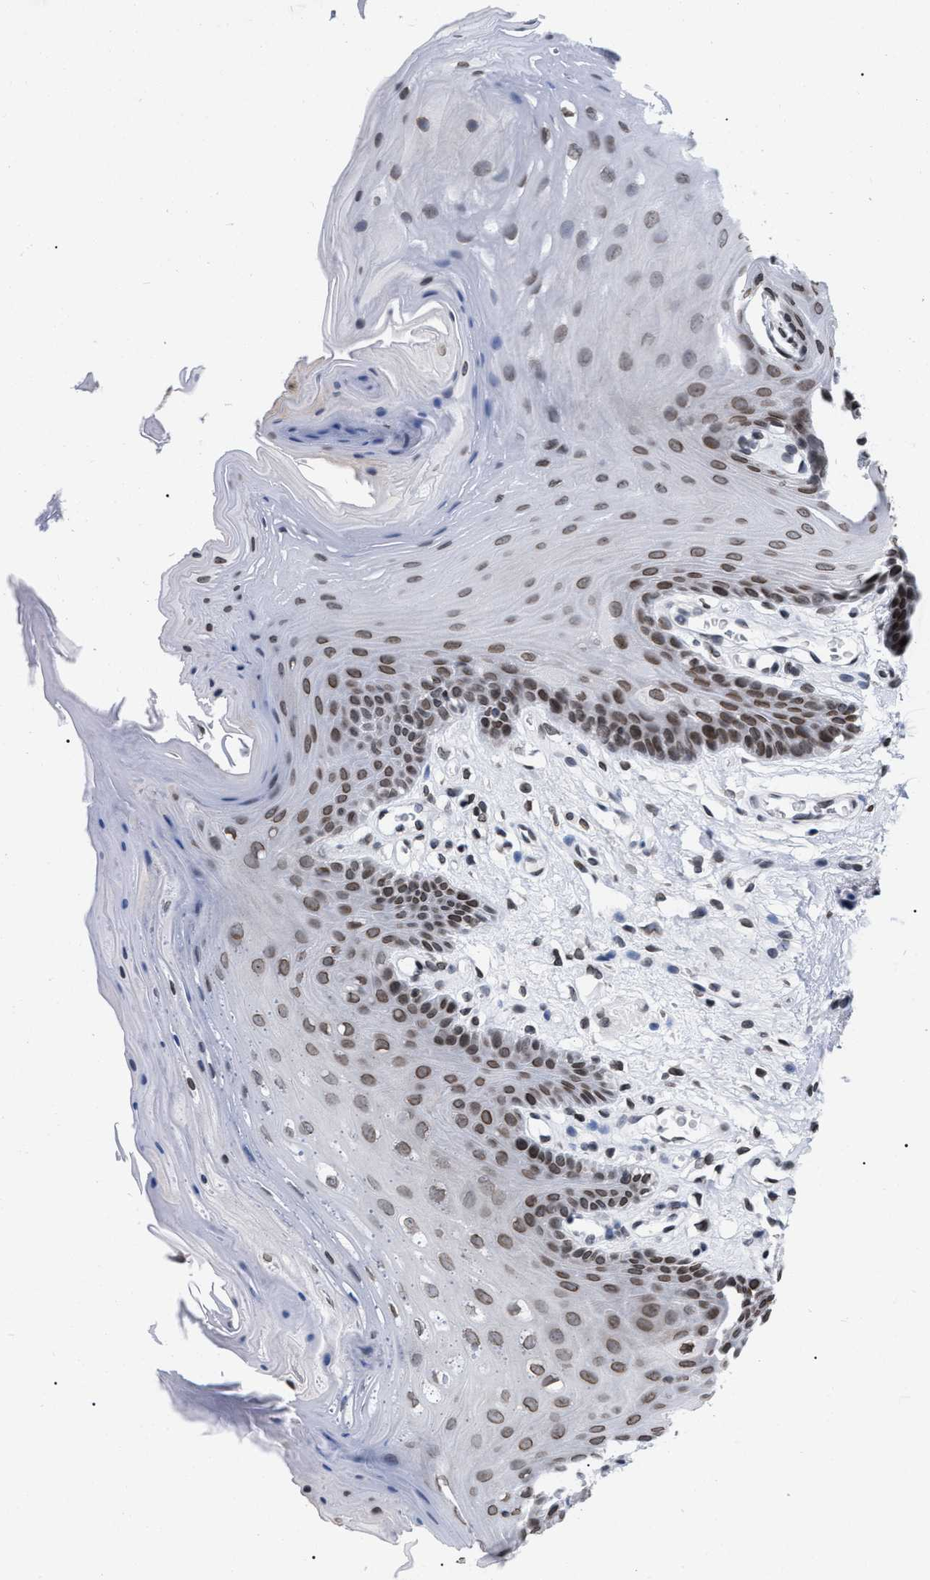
{"staining": {"intensity": "strong", "quantity": ">75%", "location": "cytoplasmic/membranous,nuclear"}, "tissue": "oral mucosa", "cell_type": "Squamous epithelial cells", "image_type": "normal", "snomed": [{"axis": "morphology", "description": "Normal tissue, NOS"}, {"axis": "morphology", "description": "Squamous cell carcinoma, NOS"}, {"axis": "topography", "description": "Oral tissue"}, {"axis": "topography", "description": "Head-Neck"}], "caption": "High-power microscopy captured an IHC histopathology image of normal oral mucosa, revealing strong cytoplasmic/membranous,nuclear expression in about >75% of squamous epithelial cells.", "gene": "TPR", "patient": {"sex": "male", "age": 71}}